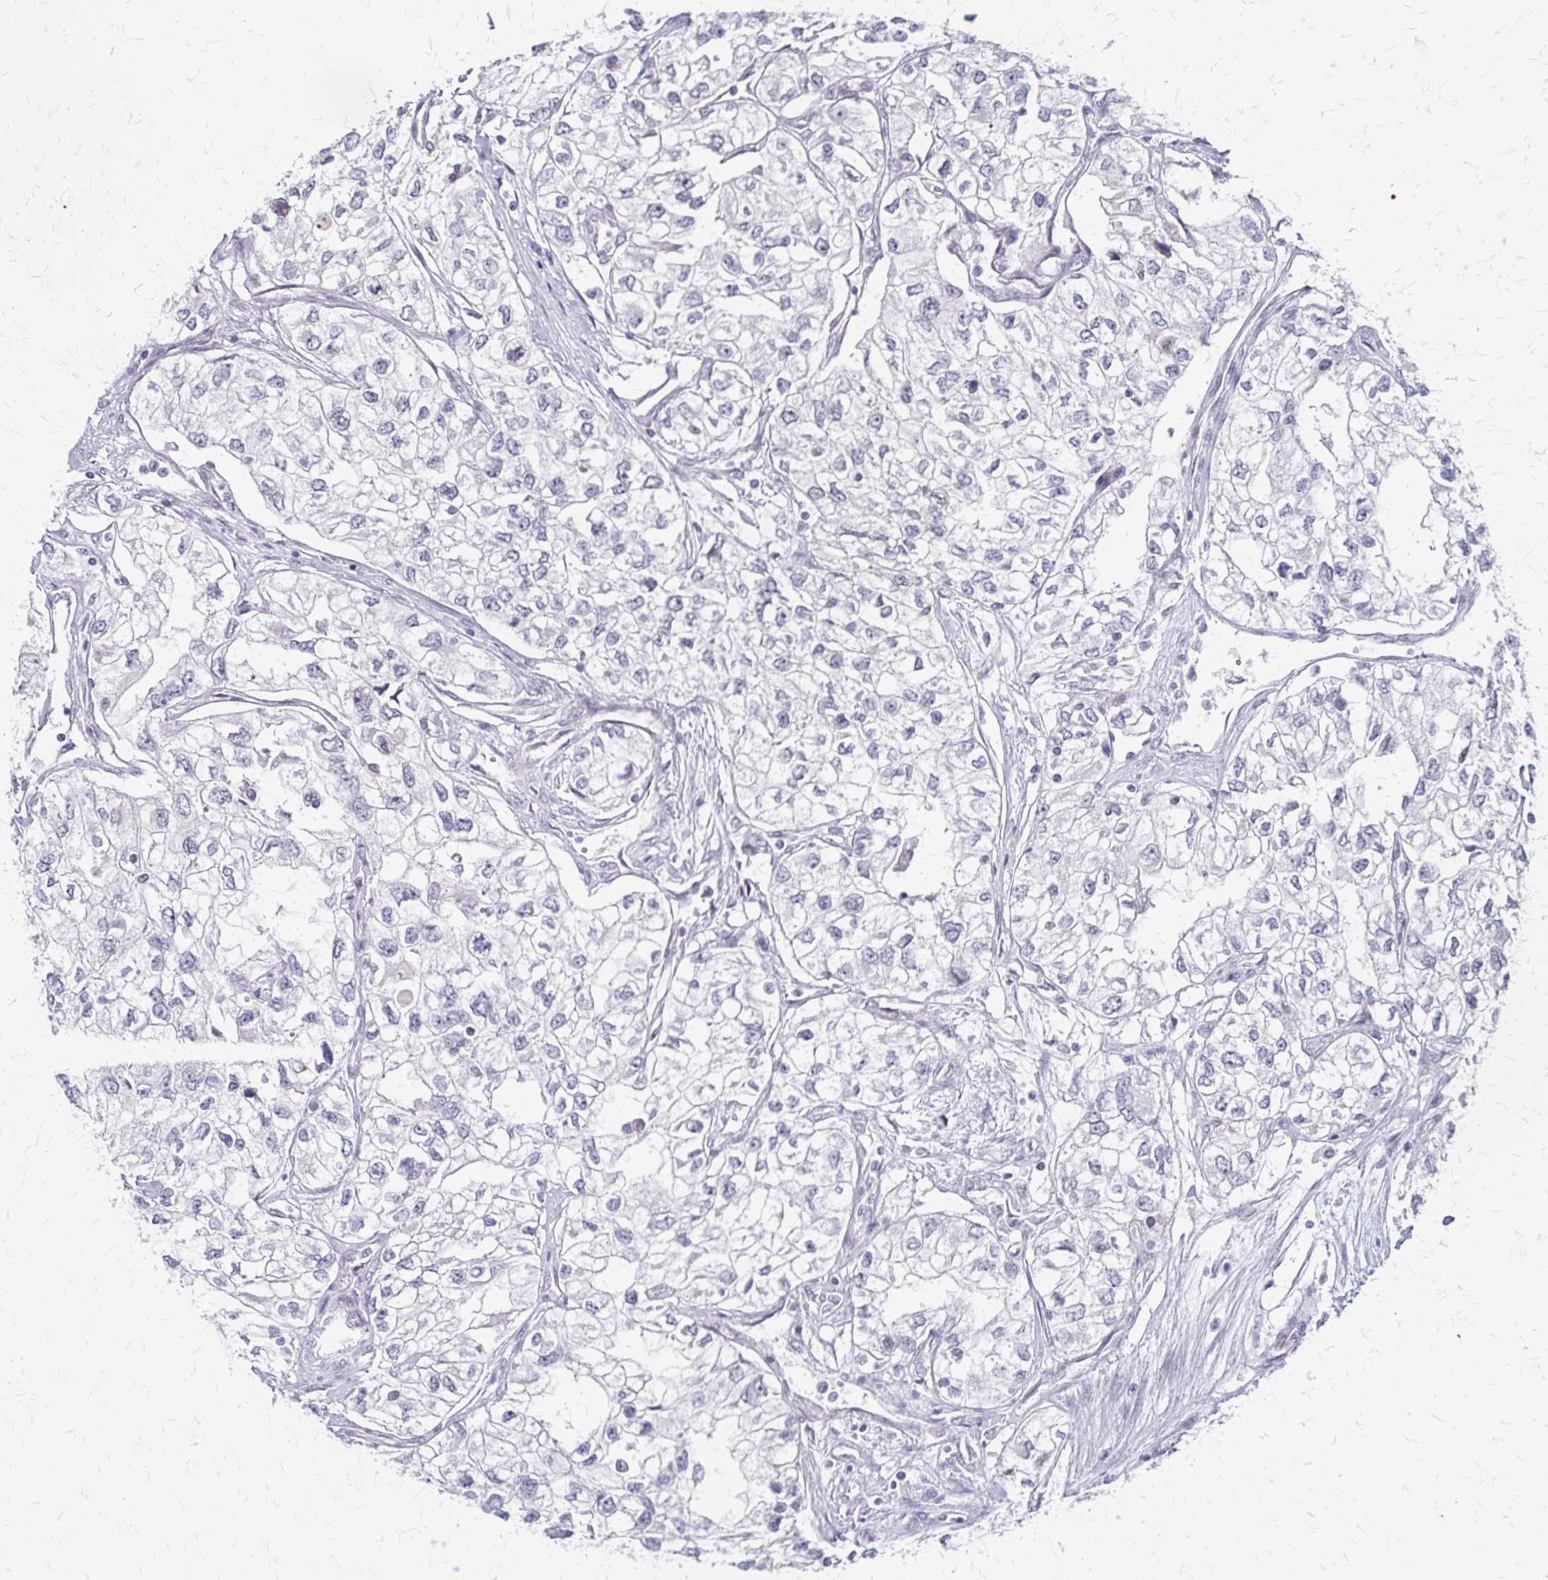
{"staining": {"intensity": "negative", "quantity": "none", "location": "none"}, "tissue": "renal cancer", "cell_type": "Tumor cells", "image_type": "cancer", "snomed": [{"axis": "morphology", "description": "Adenocarcinoma, NOS"}, {"axis": "topography", "description": "Kidney"}], "caption": "Immunohistochemistry (IHC) image of renal adenocarcinoma stained for a protein (brown), which shows no positivity in tumor cells.", "gene": "EED", "patient": {"sex": "female", "age": 59}}